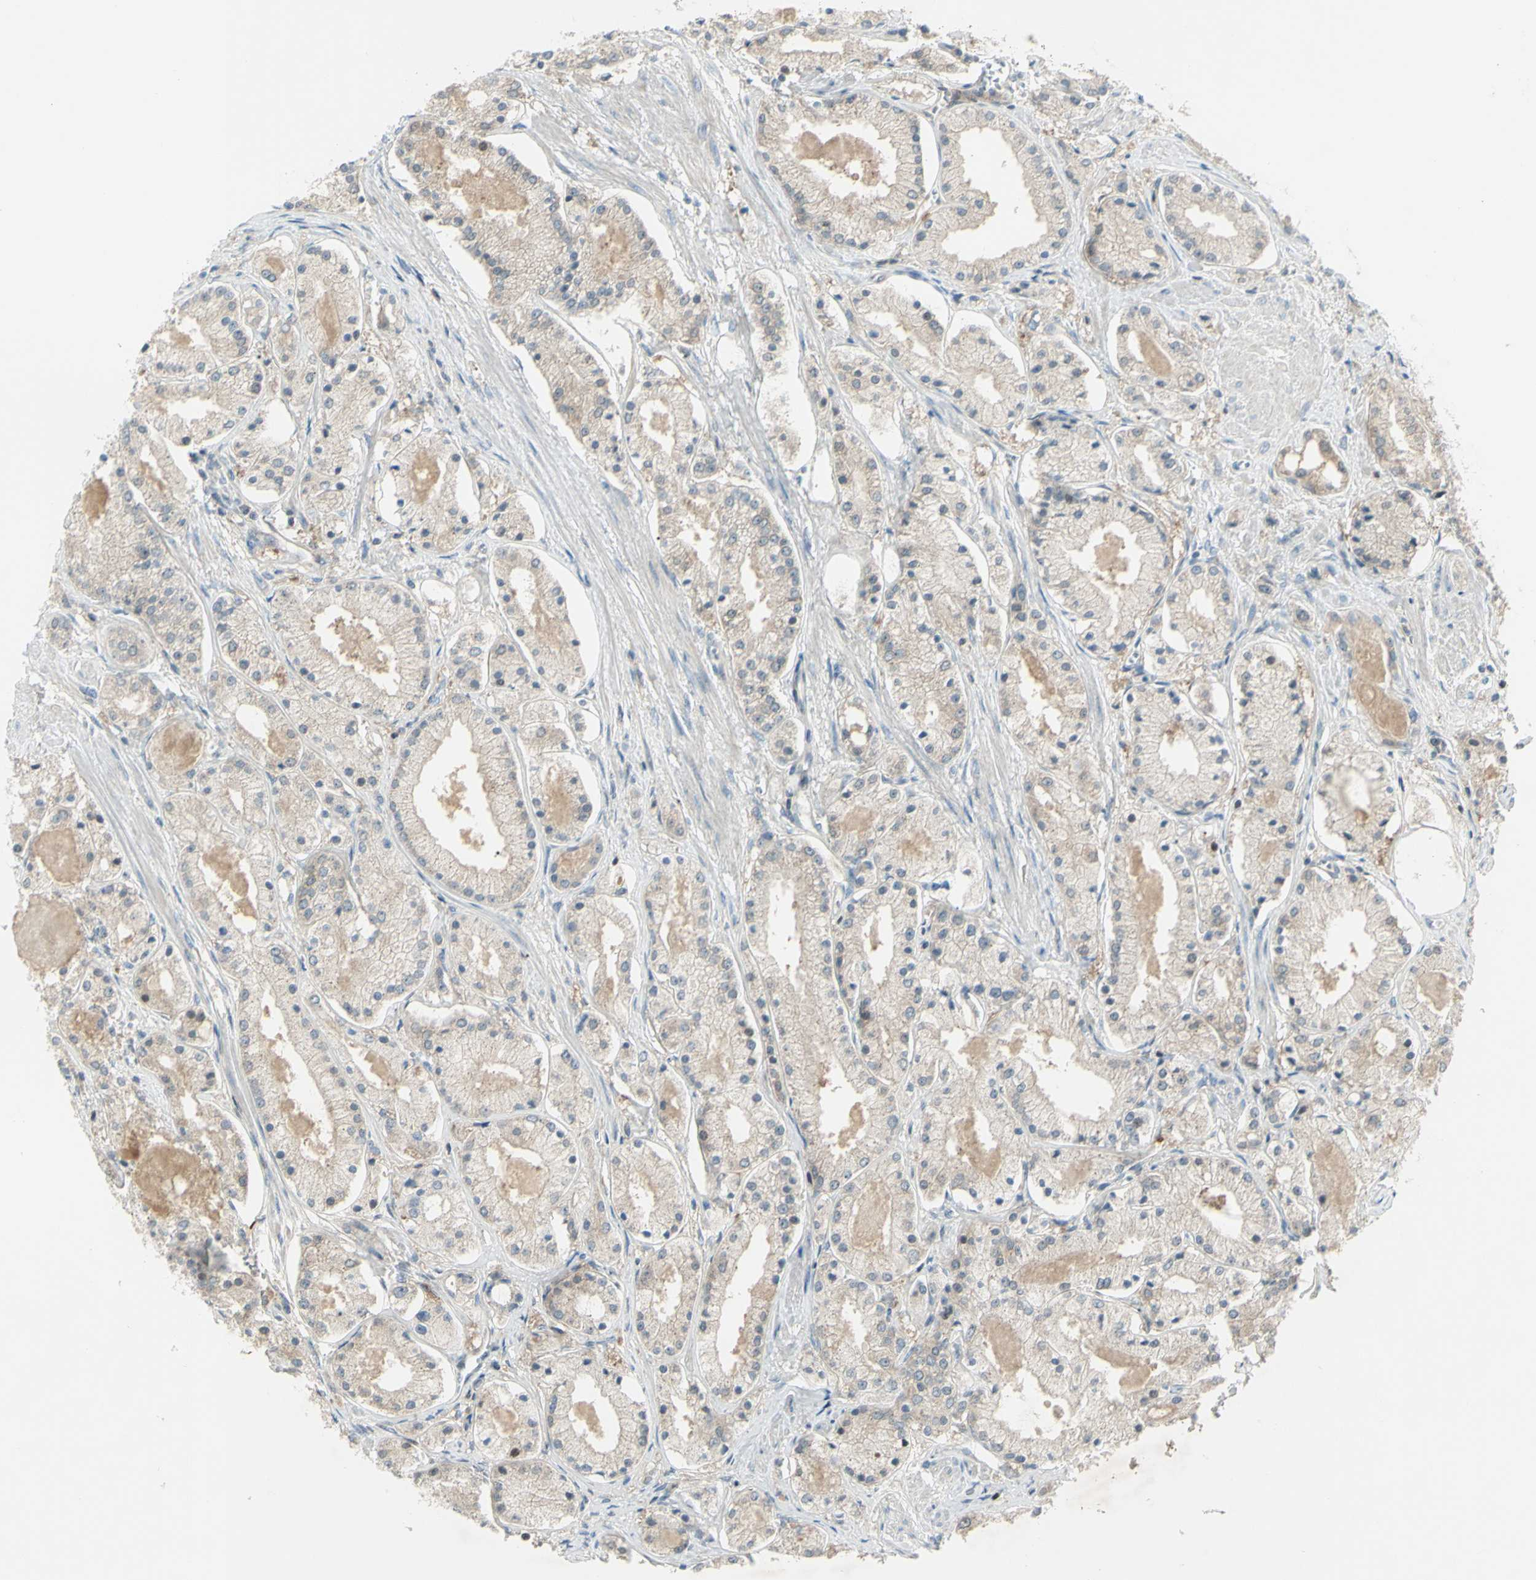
{"staining": {"intensity": "weak", "quantity": ">75%", "location": "cytoplasmic/membranous"}, "tissue": "prostate cancer", "cell_type": "Tumor cells", "image_type": "cancer", "snomed": [{"axis": "morphology", "description": "Adenocarcinoma, High grade"}, {"axis": "topography", "description": "Prostate"}], "caption": "Human prostate cancer stained for a protein (brown) reveals weak cytoplasmic/membranous positive expression in about >75% of tumor cells.", "gene": "C1orf159", "patient": {"sex": "male", "age": 66}}